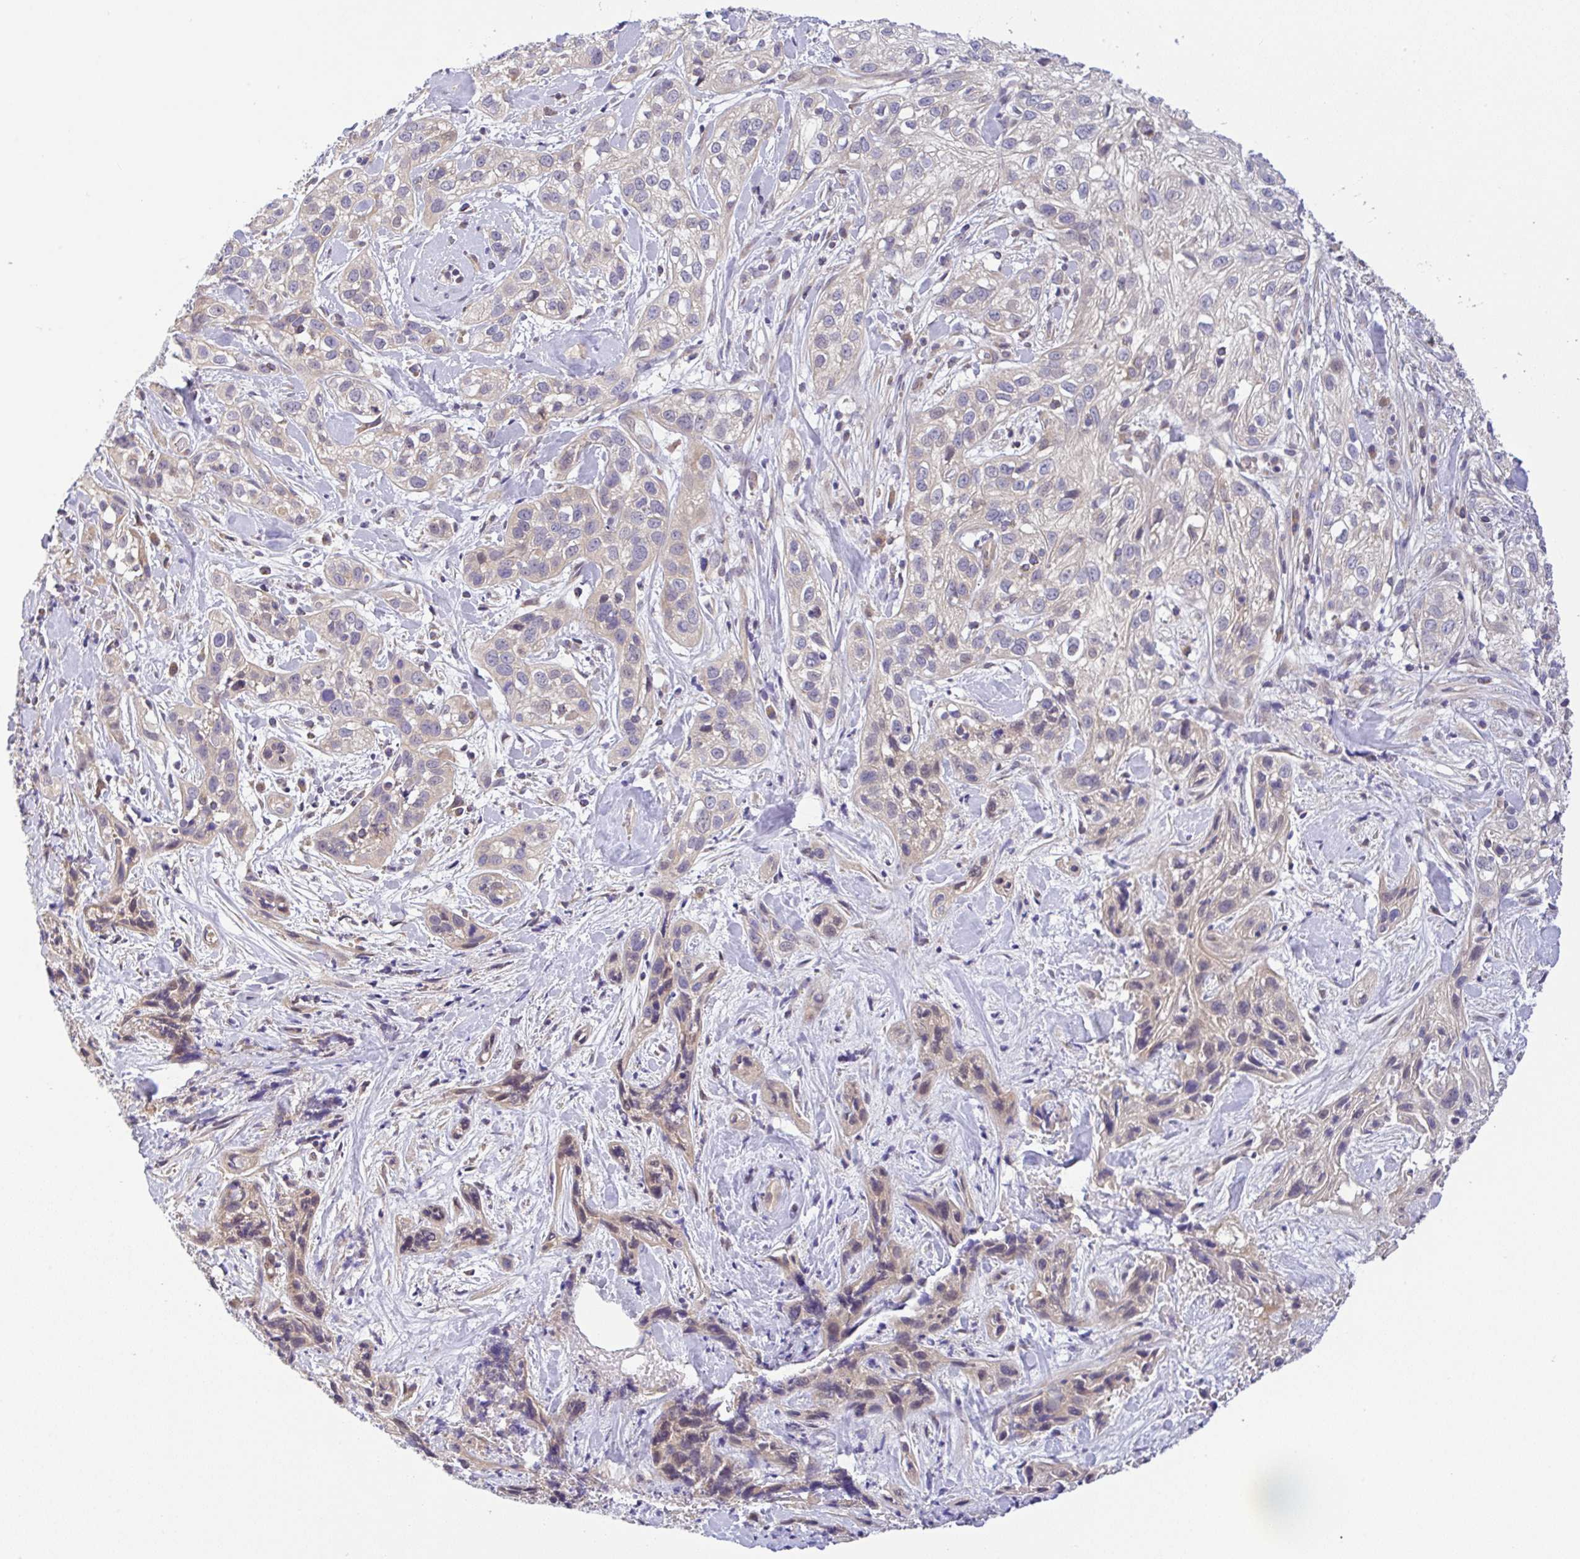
{"staining": {"intensity": "negative", "quantity": "none", "location": "none"}, "tissue": "skin cancer", "cell_type": "Tumor cells", "image_type": "cancer", "snomed": [{"axis": "morphology", "description": "Squamous cell carcinoma, NOS"}, {"axis": "topography", "description": "Skin"}], "caption": "This image is of skin cancer (squamous cell carcinoma) stained with immunohistochemistry to label a protein in brown with the nuclei are counter-stained blue. There is no expression in tumor cells.", "gene": "UBE4A", "patient": {"sex": "male", "age": 82}}